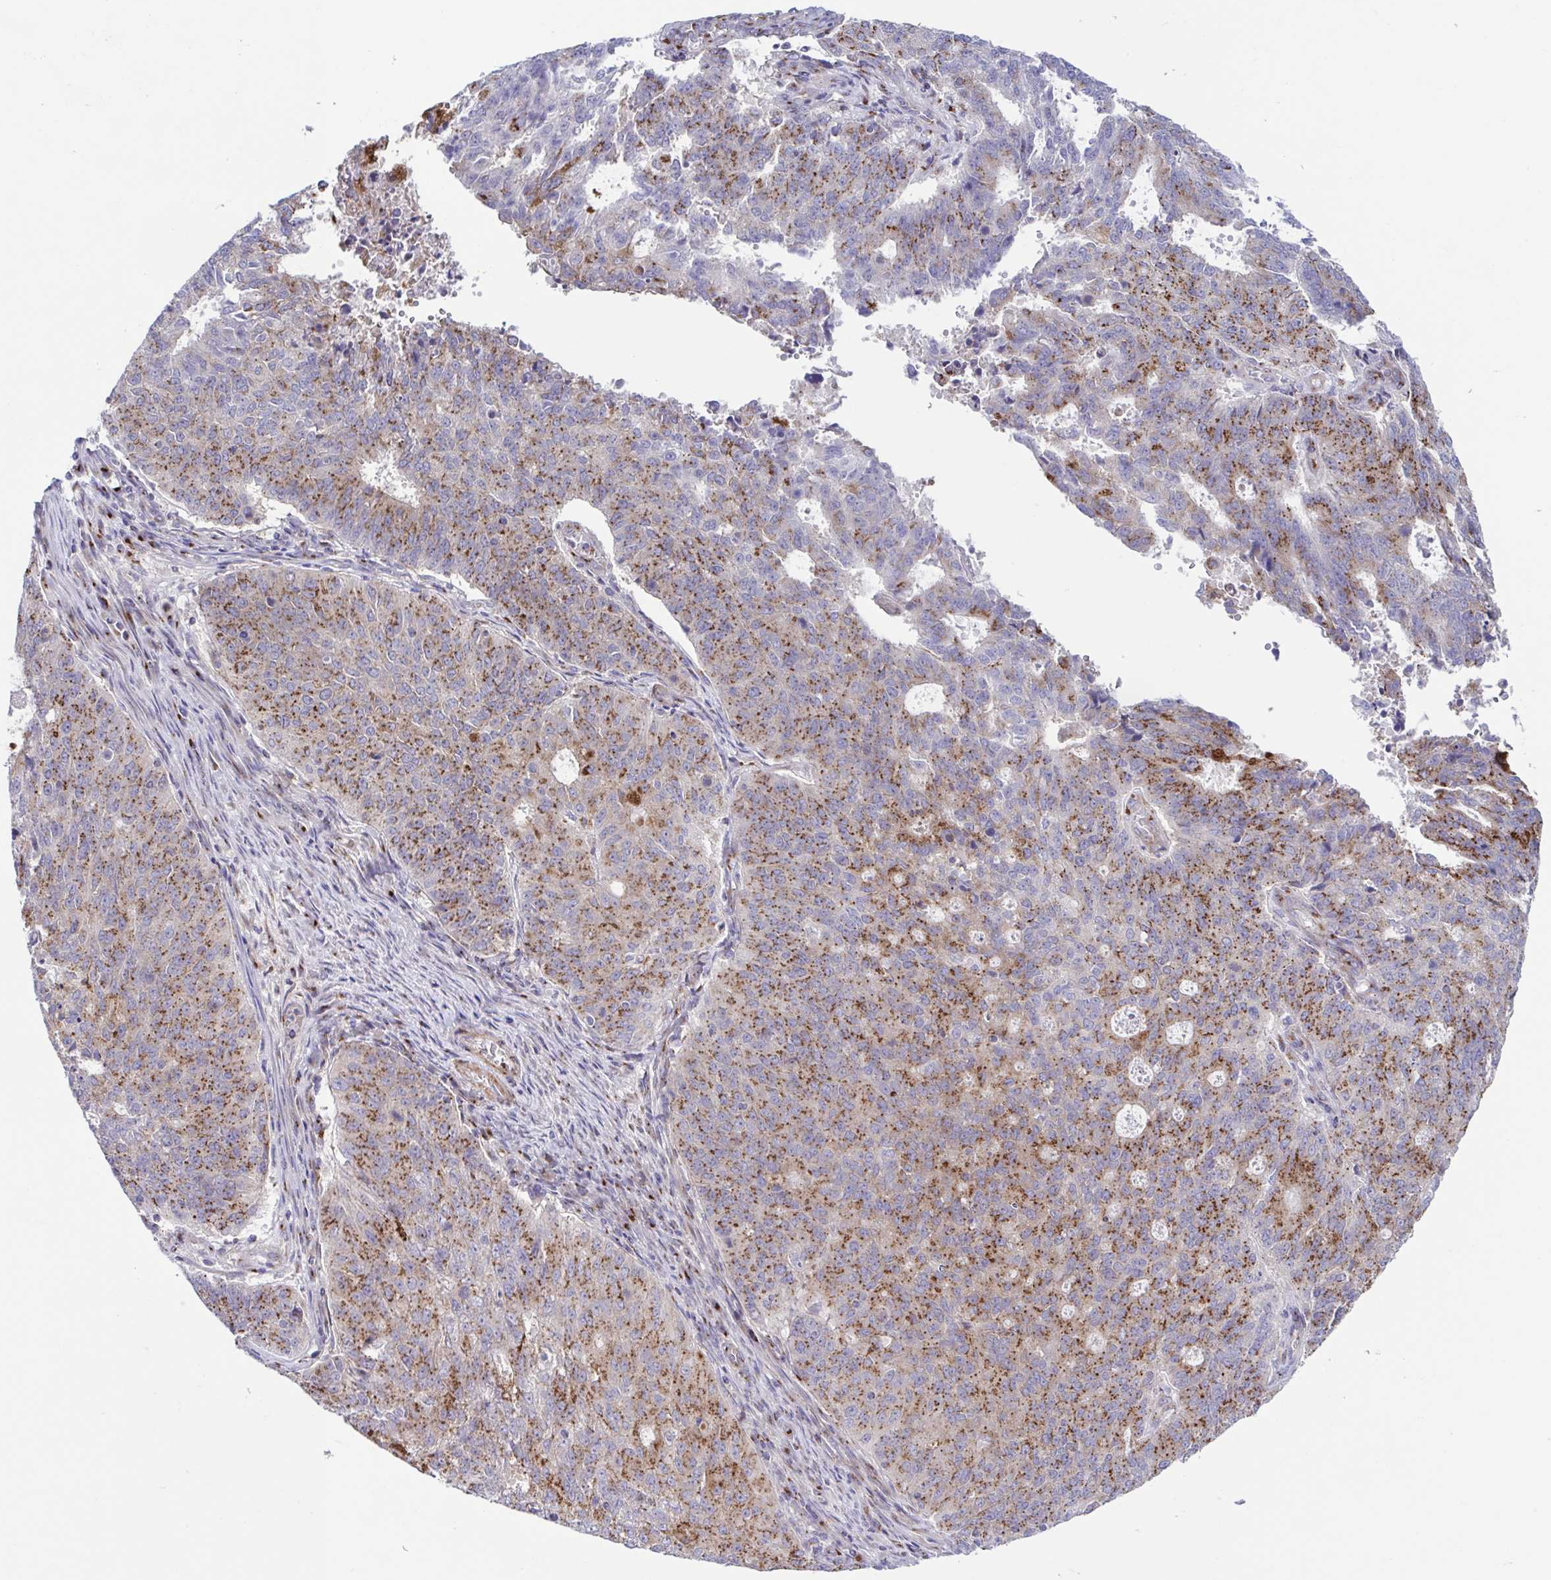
{"staining": {"intensity": "moderate", "quantity": "25%-75%", "location": "cytoplasmic/membranous"}, "tissue": "endometrial cancer", "cell_type": "Tumor cells", "image_type": "cancer", "snomed": [{"axis": "morphology", "description": "Adenocarcinoma, NOS"}, {"axis": "topography", "description": "Endometrium"}], "caption": "IHC staining of adenocarcinoma (endometrial), which reveals medium levels of moderate cytoplasmic/membranous expression in approximately 25%-75% of tumor cells indicating moderate cytoplasmic/membranous protein expression. The staining was performed using DAB (3,3'-diaminobenzidine) (brown) for protein detection and nuclei were counterstained in hematoxylin (blue).", "gene": "COL17A1", "patient": {"sex": "female", "age": 82}}